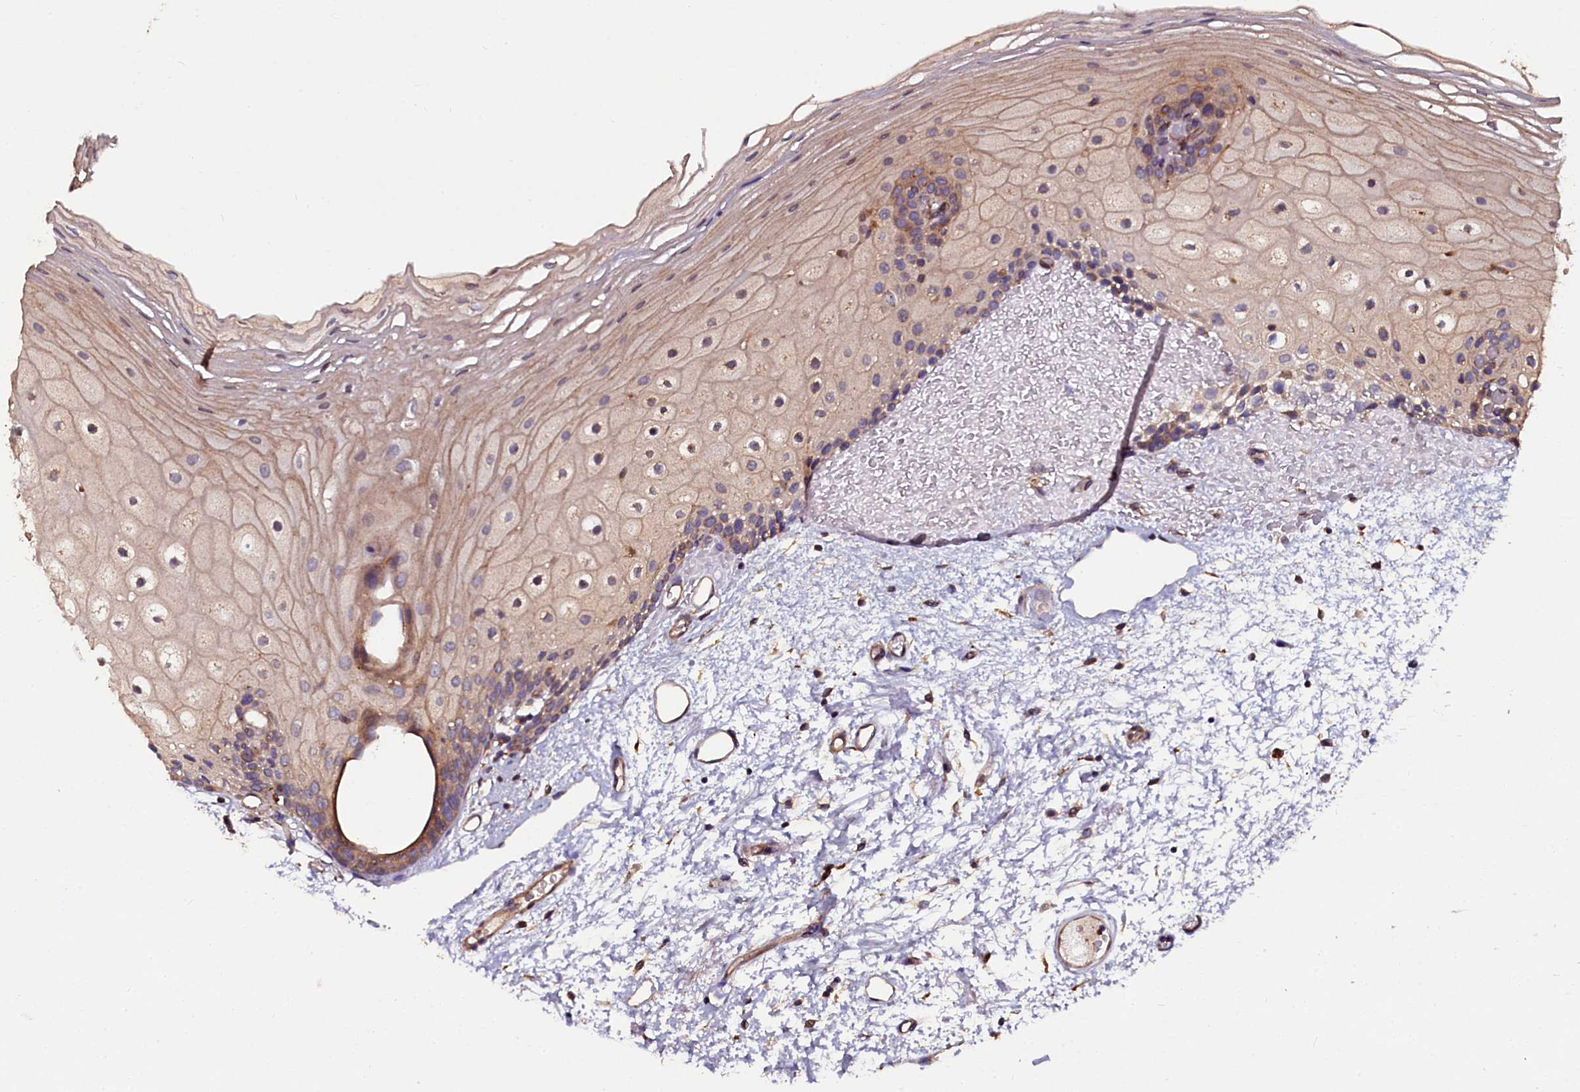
{"staining": {"intensity": "weak", "quantity": ">75%", "location": "cytoplasmic/membranous"}, "tissue": "oral mucosa", "cell_type": "Squamous epithelial cells", "image_type": "normal", "snomed": [{"axis": "morphology", "description": "Normal tissue, NOS"}, {"axis": "topography", "description": "Oral tissue"}], "caption": "Protein expression analysis of normal oral mucosa exhibits weak cytoplasmic/membranous expression in about >75% of squamous epithelial cells. The staining is performed using DAB (3,3'-diaminobenzidine) brown chromogen to label protein expression. The nuclei are counter-stained blue using hematoxylin.", "gene": "APPL2", "patient": {"sex": "female", "age": 70}}